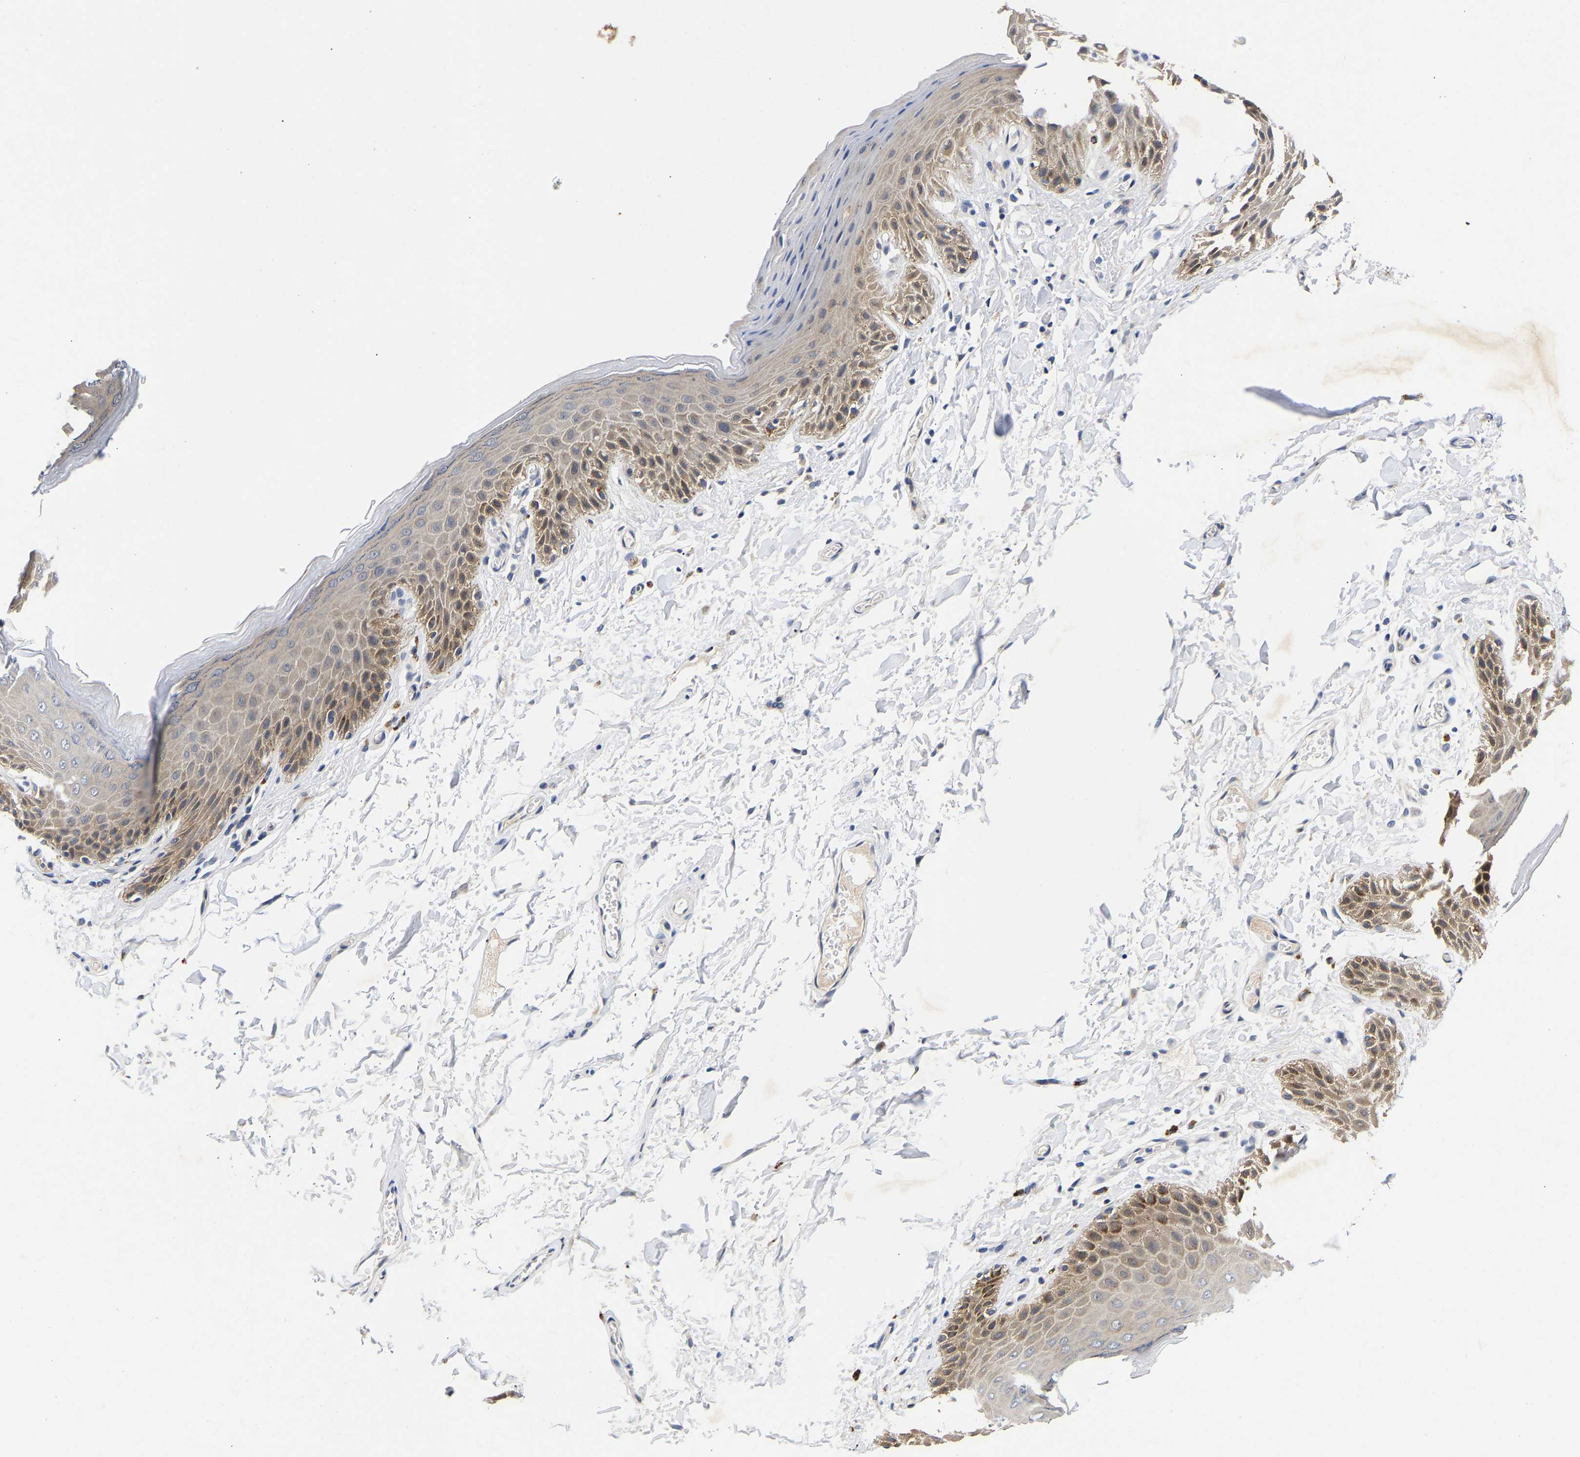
{"staining": {"intensity": "moderate", "quantity": "25%-75%", "location": "cytoplasmic/membranous,nuclear"}, "tissue": "skin", "cell_type": "Epidermal cells", "image_type": "normal", "snomed": [{"axis": "morphology", "description": "Normal tissue, NOS"}, {"axis": "topography", "description": "Anal"}], "caption": "This image displays immunohistochemistry (IHC) staining of benign skin, with medium moderate cytoplasmic/membranous,nuclear expression in about 25%-75% of epidermal cells.", "gene": "CCDC6", "patient": {"sex": "male", "age": 44}}